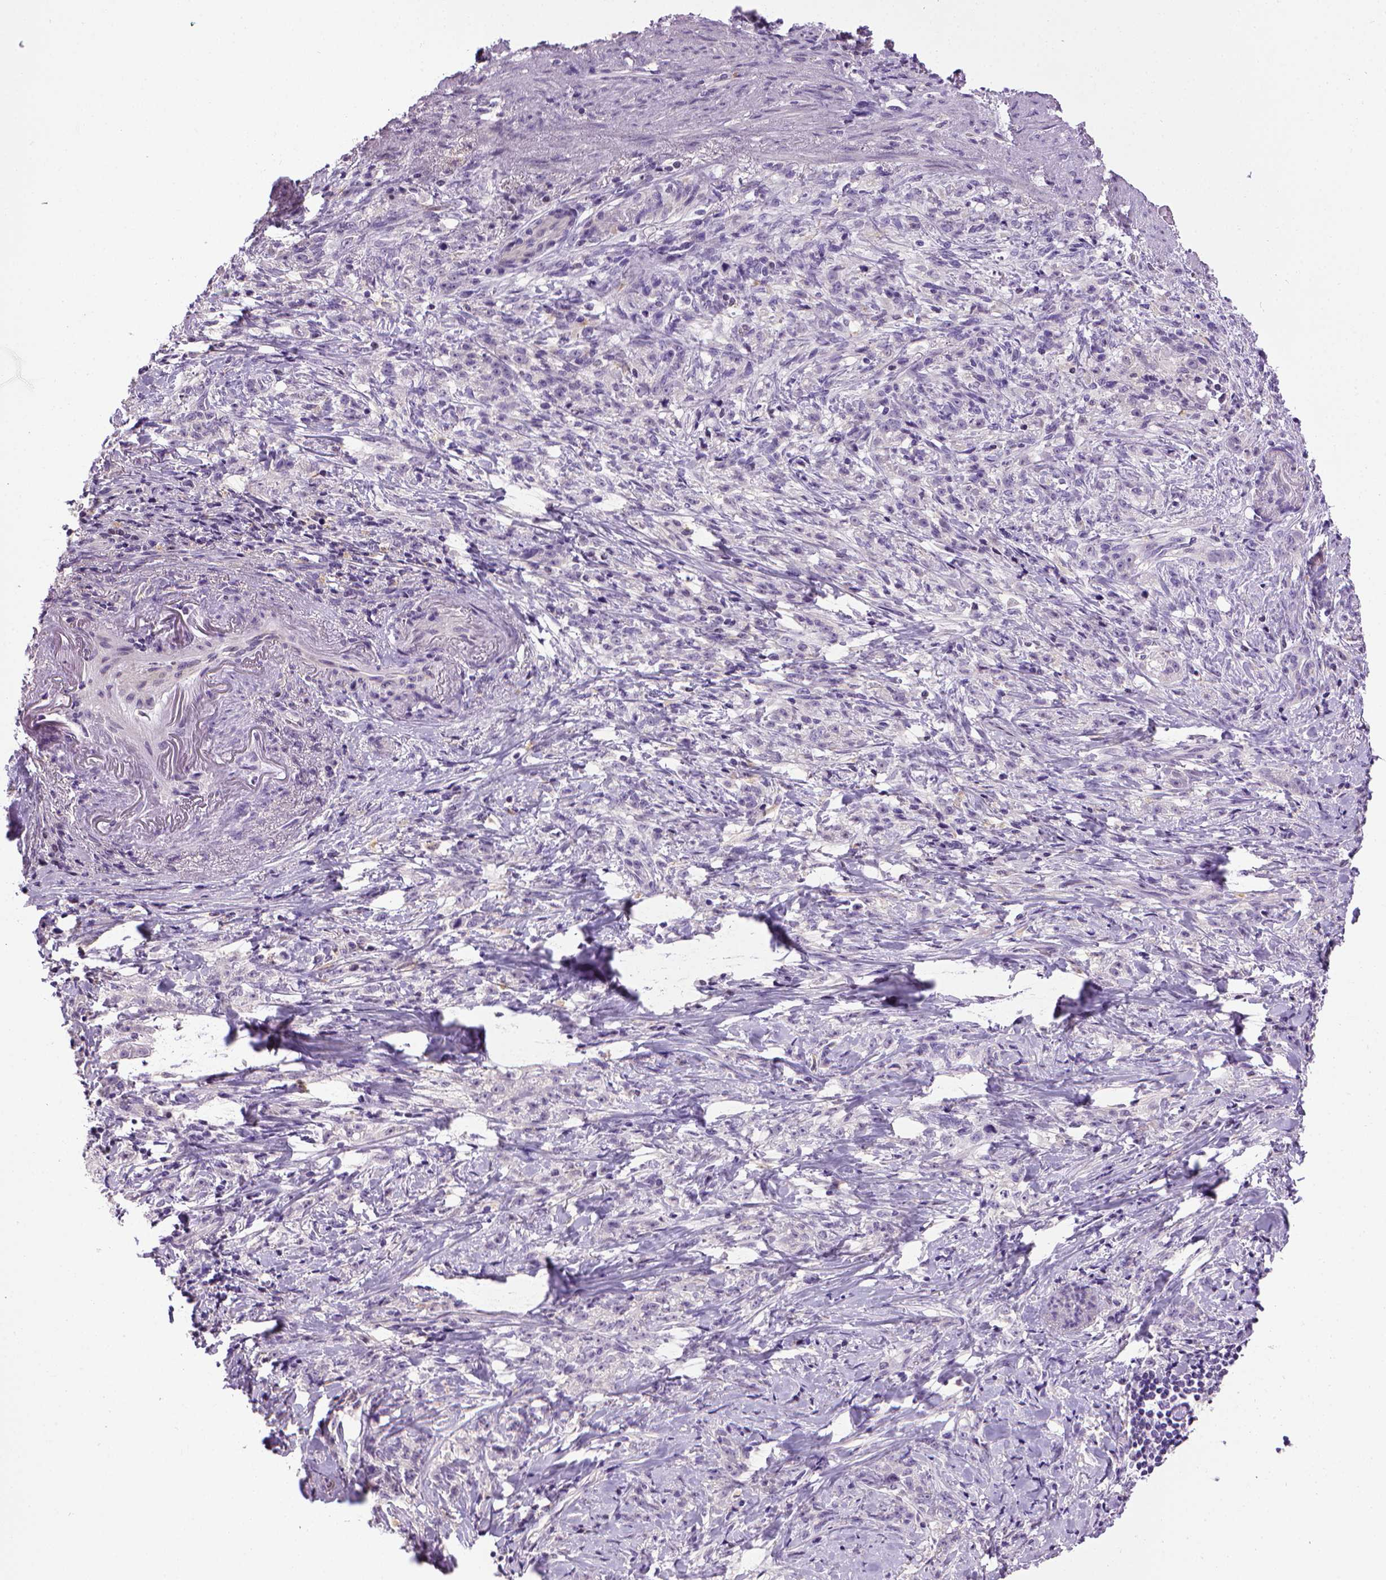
{"staining": {"intensity": "negative", "quantity": "none", "location": "none"}, "tissue": "stomach cancer", "cell_type": "Tumor cells", "image_type": "cancer", "snomed": [{"axis": "morphology", "description": "Adenocarcinoma, NOS"}, {"axis": "topography", "description": "Stomach, lower"}], "caption": "Immunohistochemistry of human adenocarcinoma (stomach) exhibits no staining in tumor cells.", "gene": "CDH1", "patient": {"sex": "male", "age": 88}}